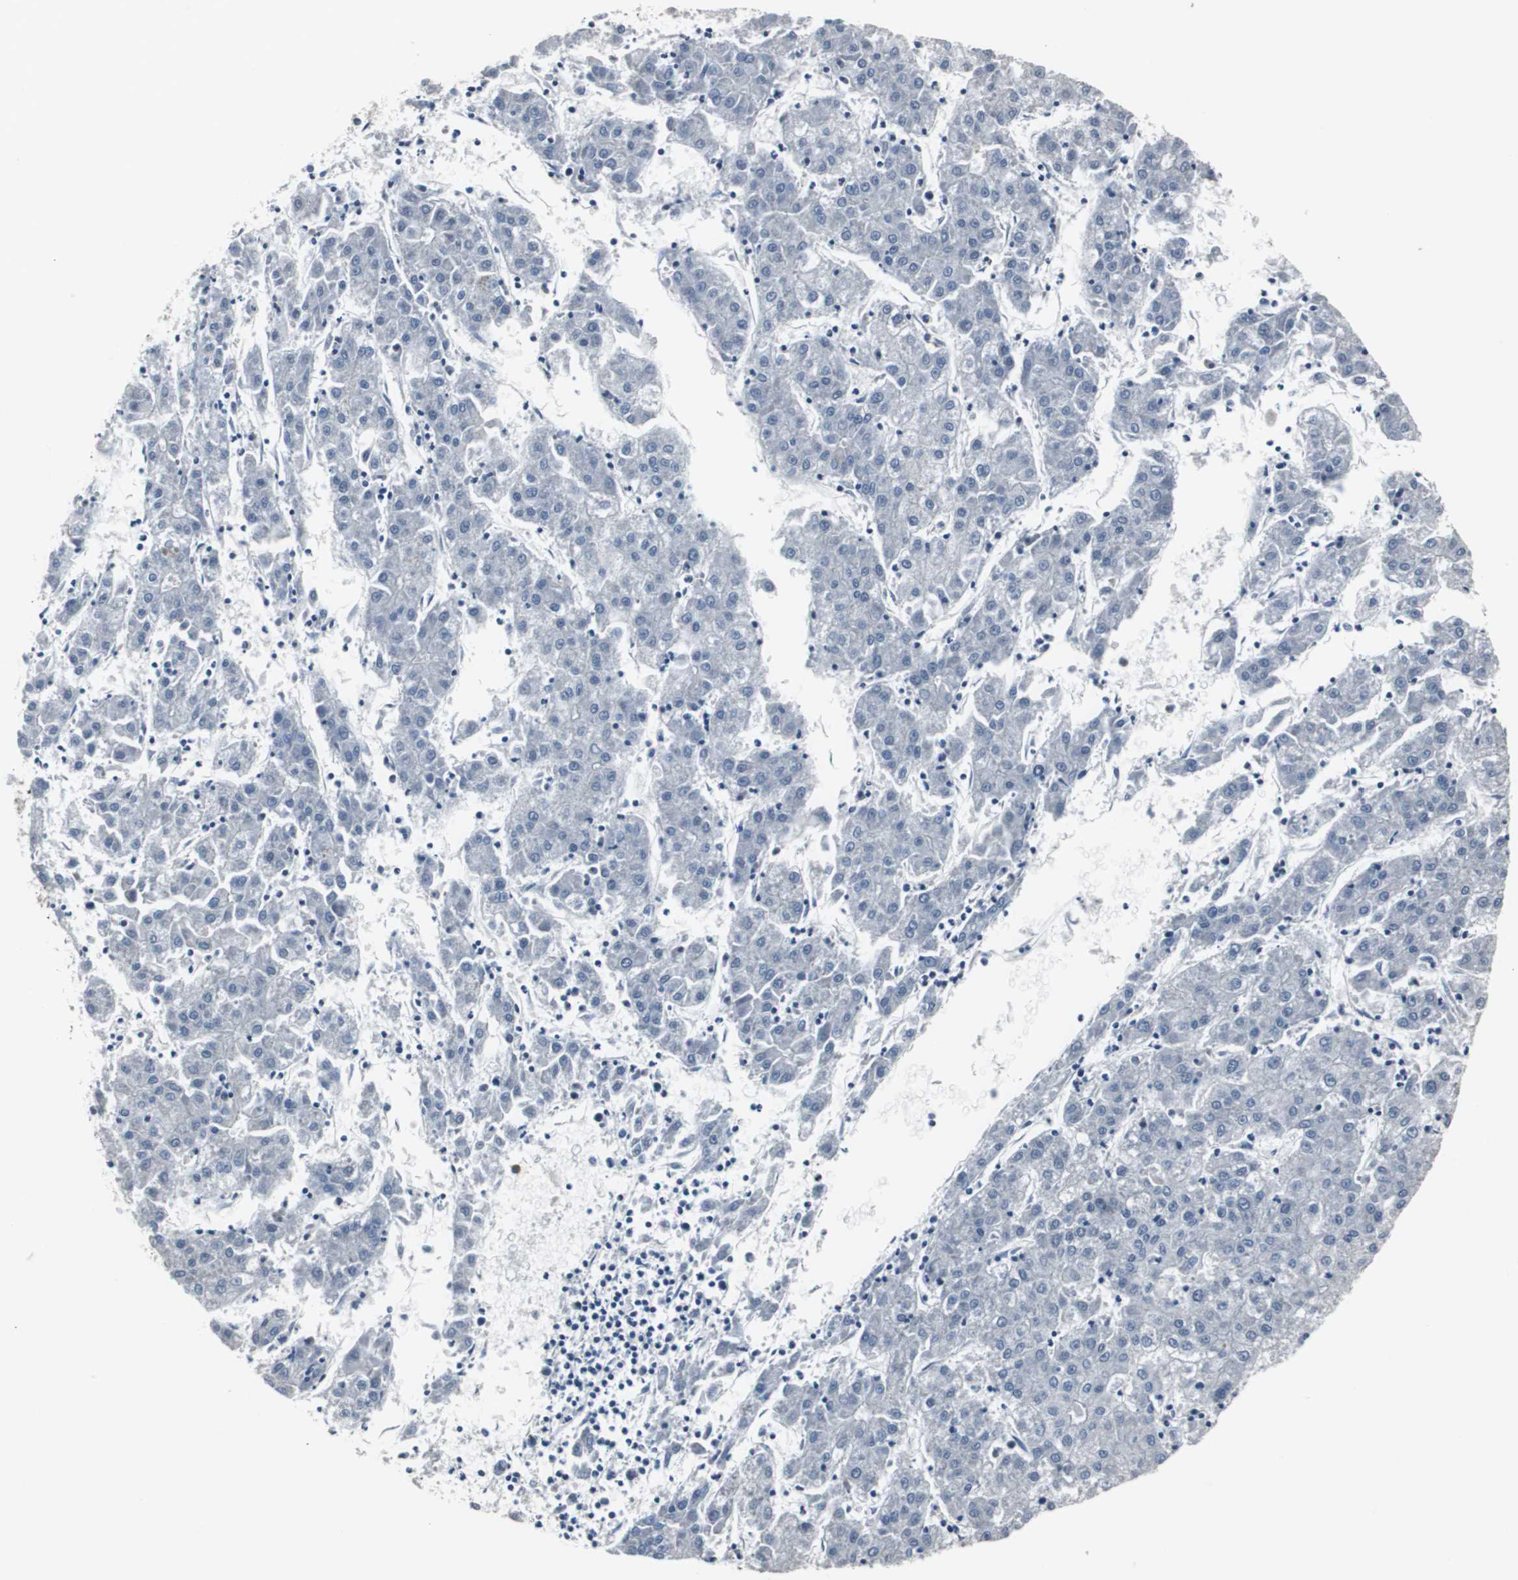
{"staining": {"intensity": "negative", "quantity": "none", "location": "none"}, "tissue": "liver cancer", "cell_type": "Tumor cells", "image_type": "cancer", "snomed": [{"axis": "morphology", "description": "Carcinoma, Hepatocellular, NOS"}, {"axis": "topography", "description": "Liver"}], "caption": "This is an immunohistochemistry (IHC) histopathology image of liver hepatocellular carcinoma. There is no positivity in tumor cells.", "gene": "FOXP4", "patient": {"sex": "male", "age": 72}}